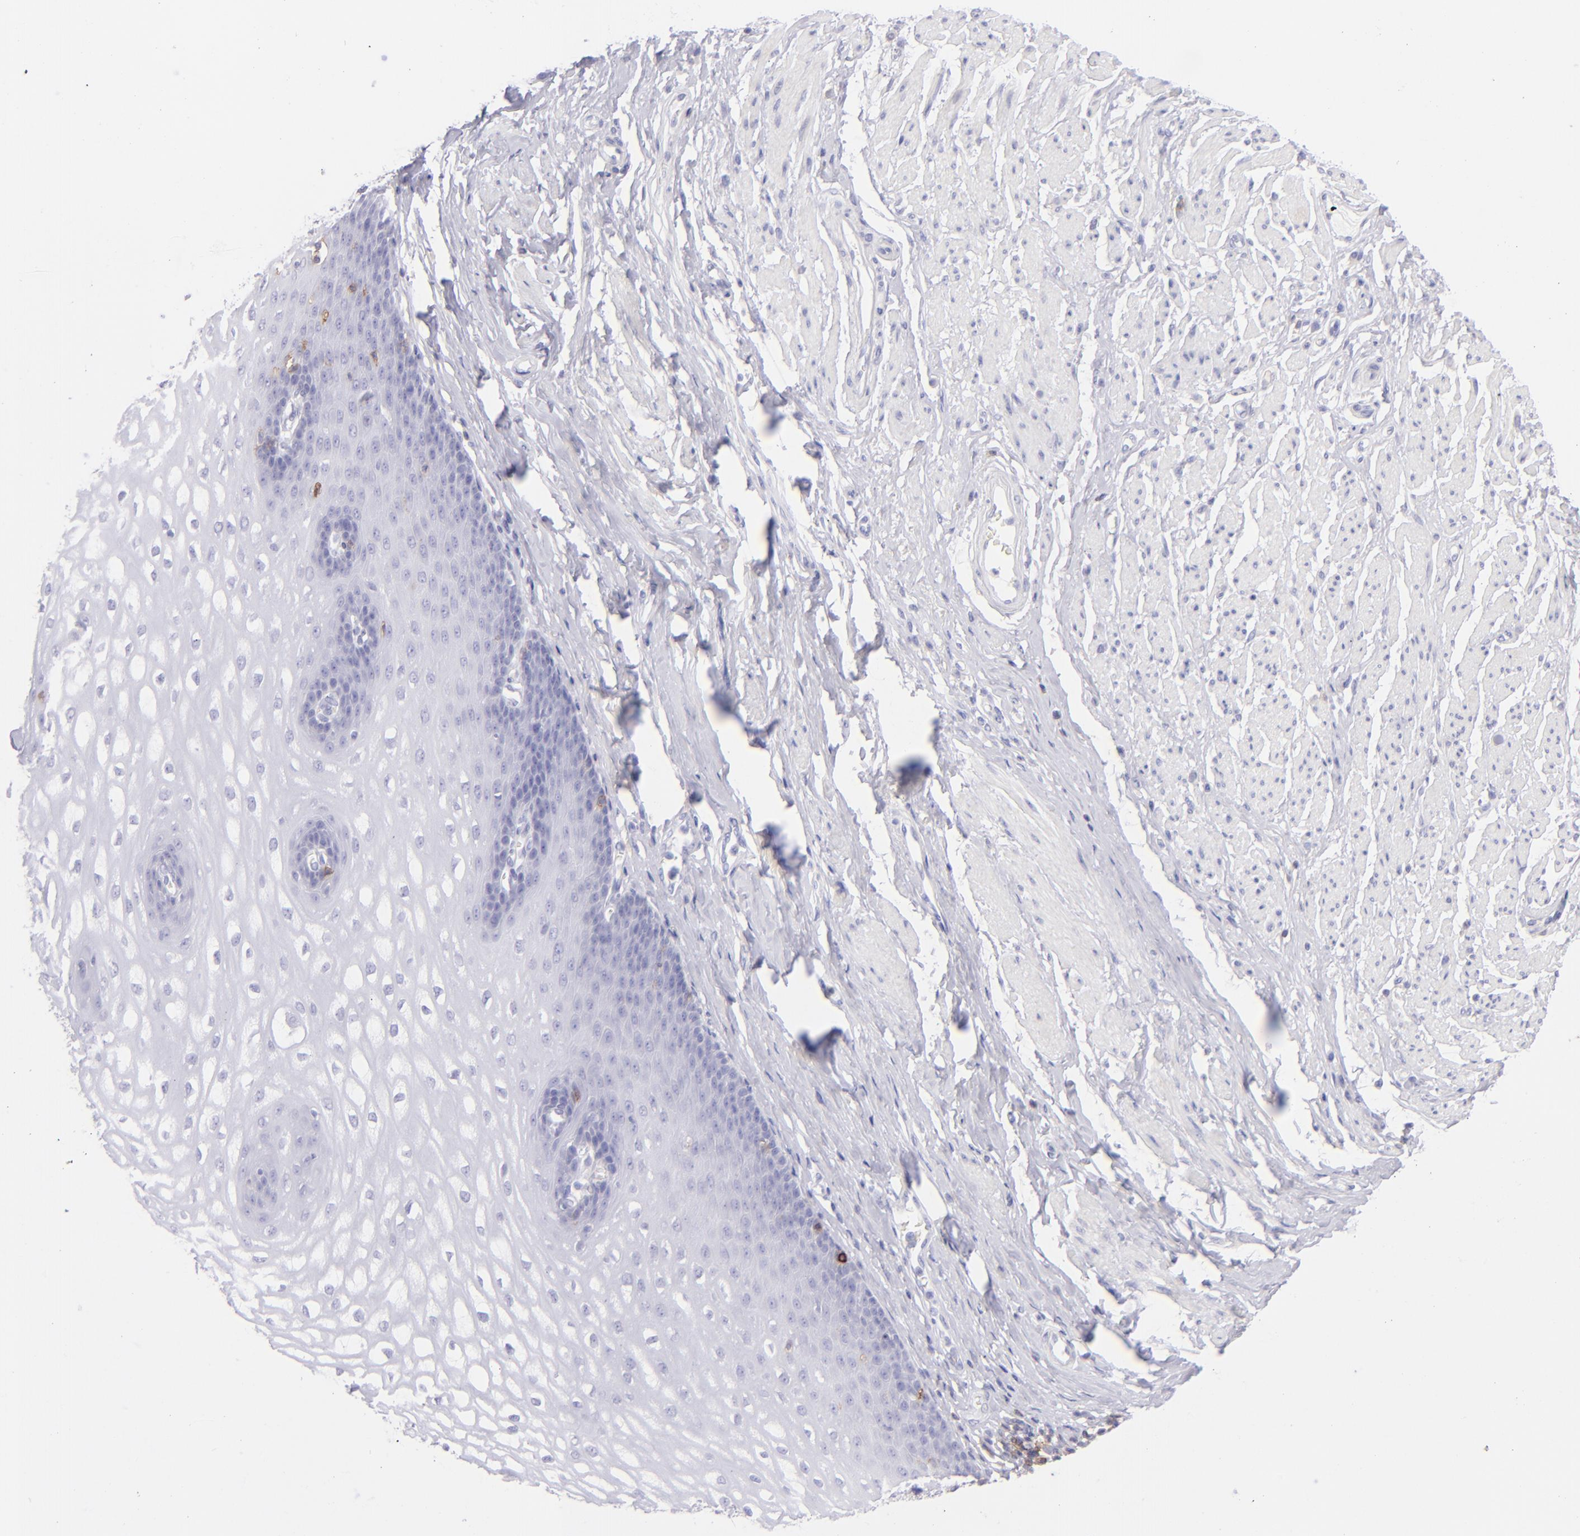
{"staining": {"intensity": "negative", "quantity": "none", "location": "none"}, "tissue": "esophagus", "cell_type": "Squamous epithelial cells", "image_type": "normal", "snomed": [{"axis": "morphology", "description": "Normal tissue, NOS"}, {"axis": "topography", "description": "Esophagus"}], "caption": "Esophagus stained for a protein using IHC displays no staining squamous epithelial cells.", "gene": "CD69", "patient": {"sex": "male", "age": 70}}